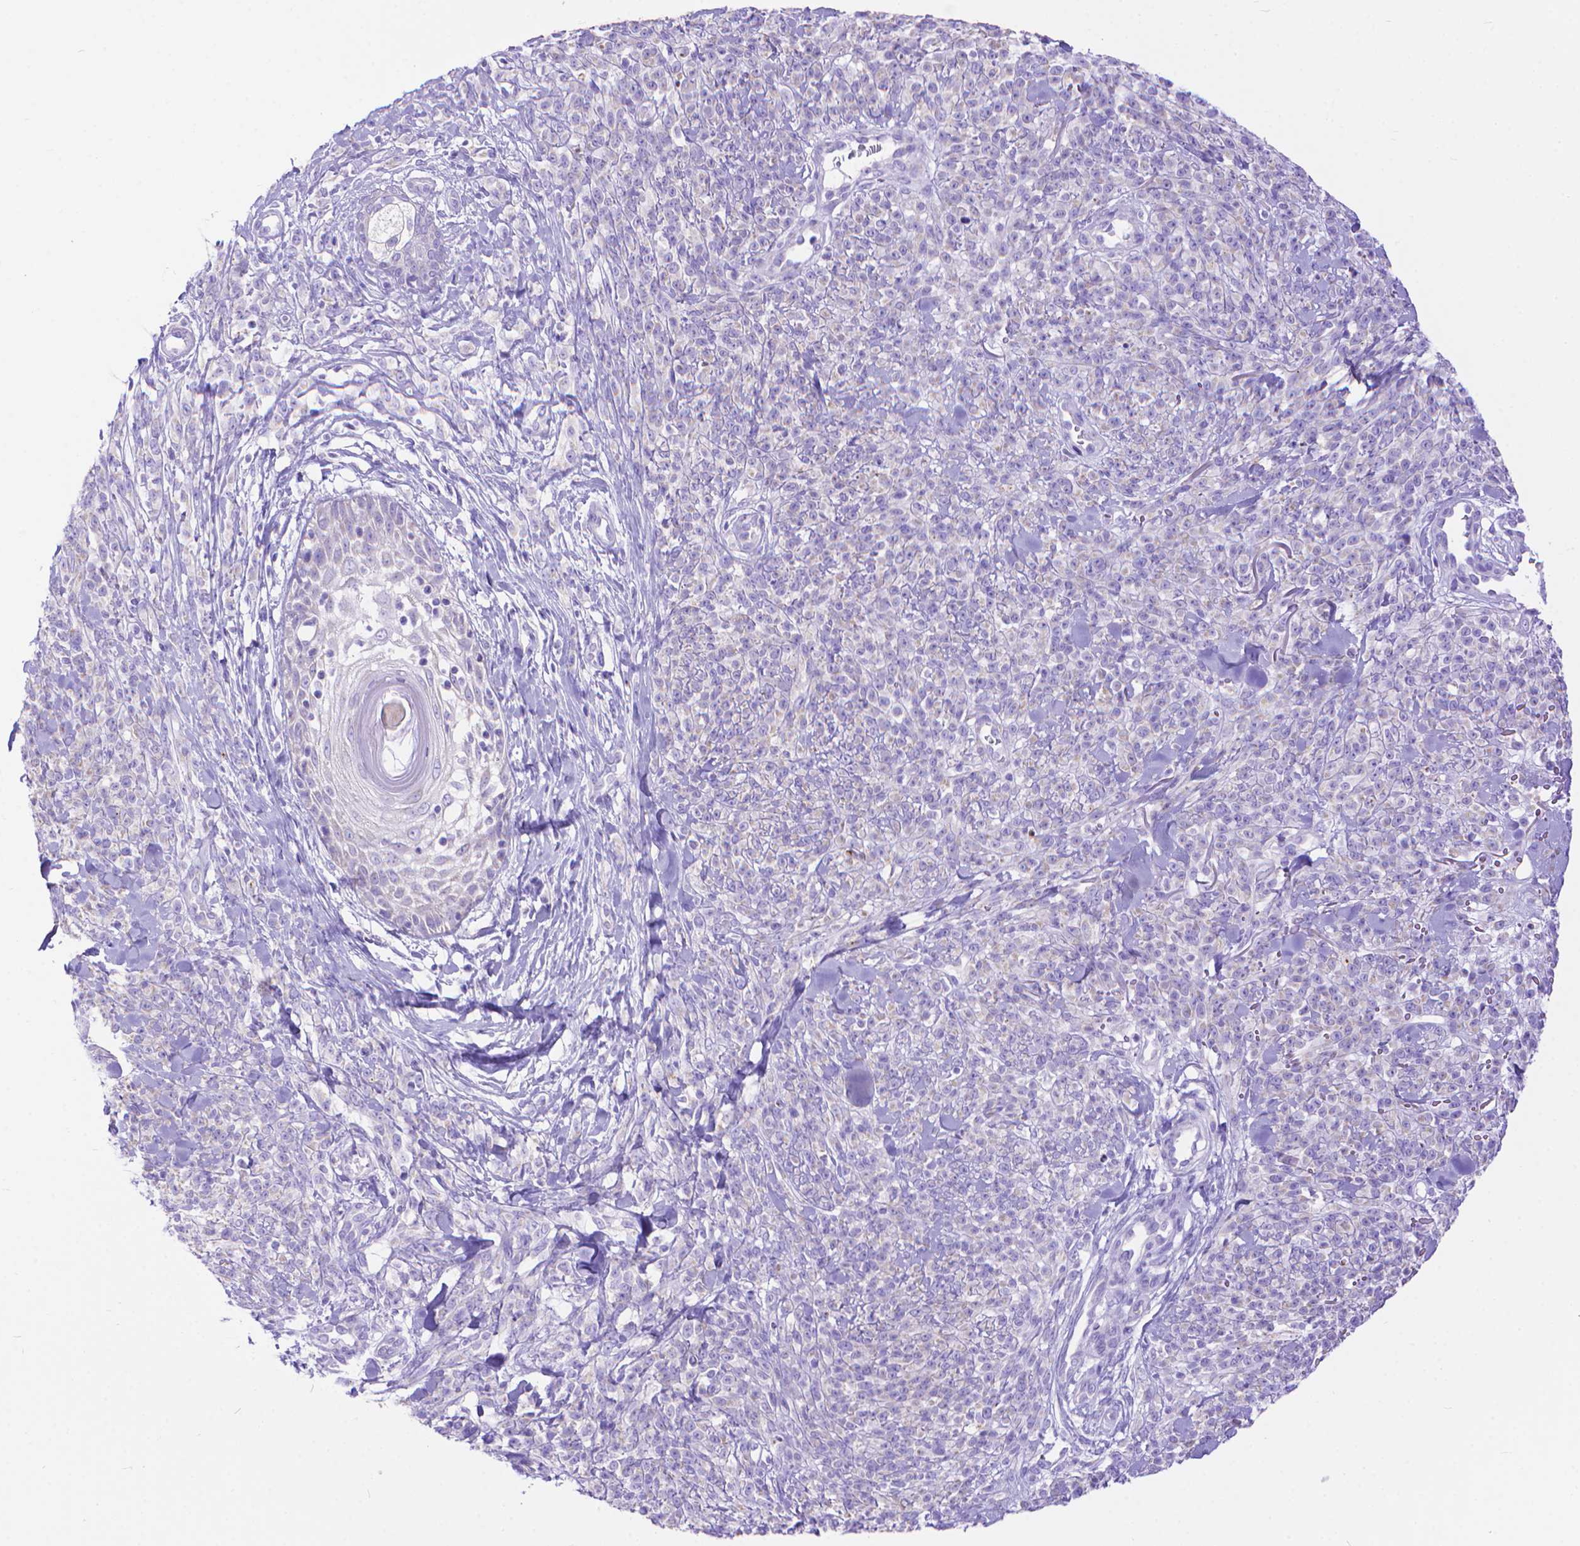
{"staining": {"intensity": "negative", "quantity": "none", "location": "none"}, "tissue": "melanoma", "cell_type": "Tumor cells", "image_type": "cancer", "snomed": [{"axis": "morphology", "description": "Malignant melanoma, NOS"}, {"axis": "topography", "description": "Skin"}, {"axis": "topography", "description": "Skin of trunk"}], "caption": "High power microscopy photomicrograph of an immunohistochemistry image of malignant melanoma, revealing no significant positivity in tumor cells.", "gene": "DHRS2", "patient": {"sex": "male", "age": 74}}